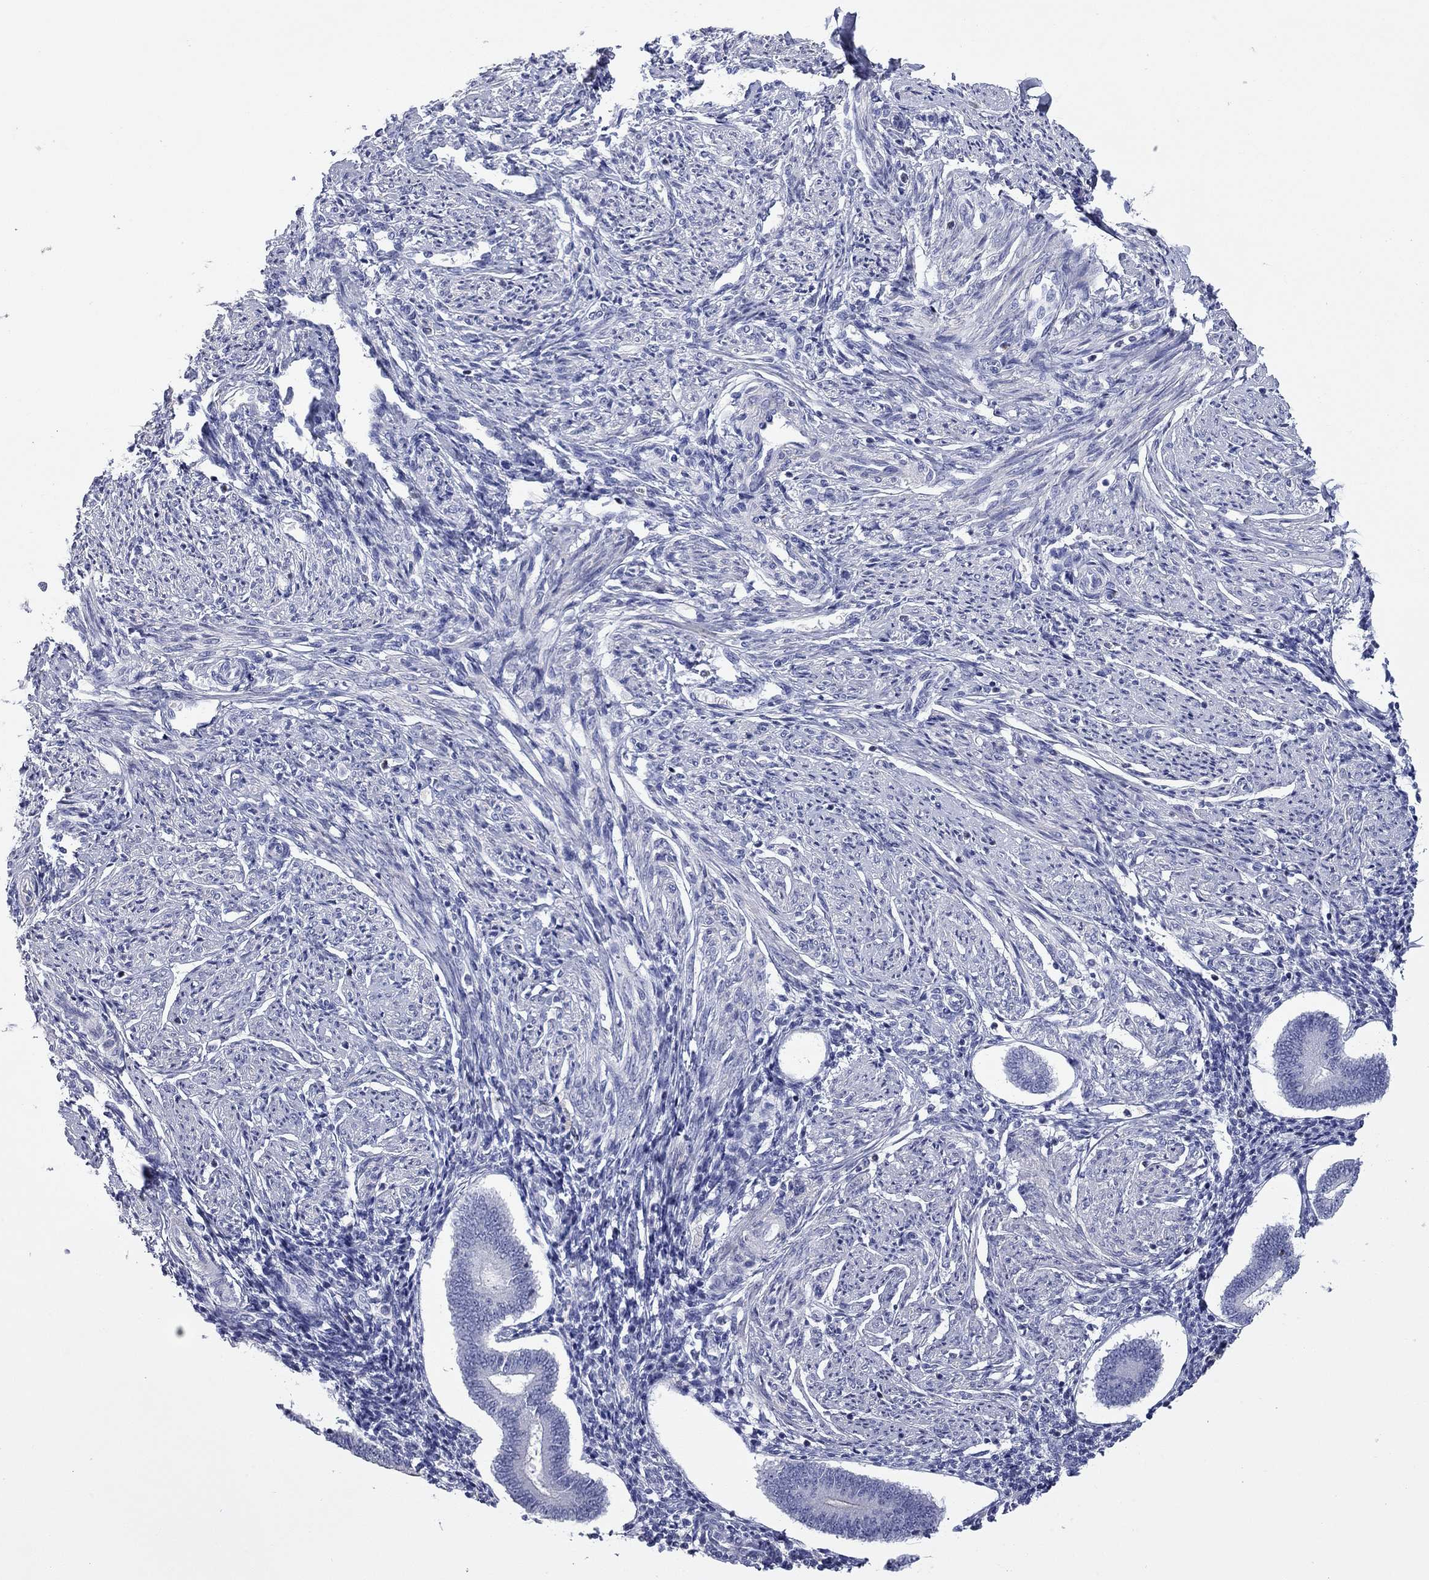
{"staining": {"intensity": "negative", "quantity": "none", "location": "none"}, "tissue": "endometrium", "cell_type": "Cells in endometrial stroma", "image_type": "normal", "snomed": [{"axis": "morphology", "description": "Normal tissue, NOS"}, {"axis": "topography", "description": "Endometrium"}], "caption": "A high-resolution image shows immunohistochemistry staining of unremarkable endometrium, which exhibits no significant positivity in cells in endometrial stroma.", "gene": "ACTL7B", "patient": {"sex": "female", "age": 40}}